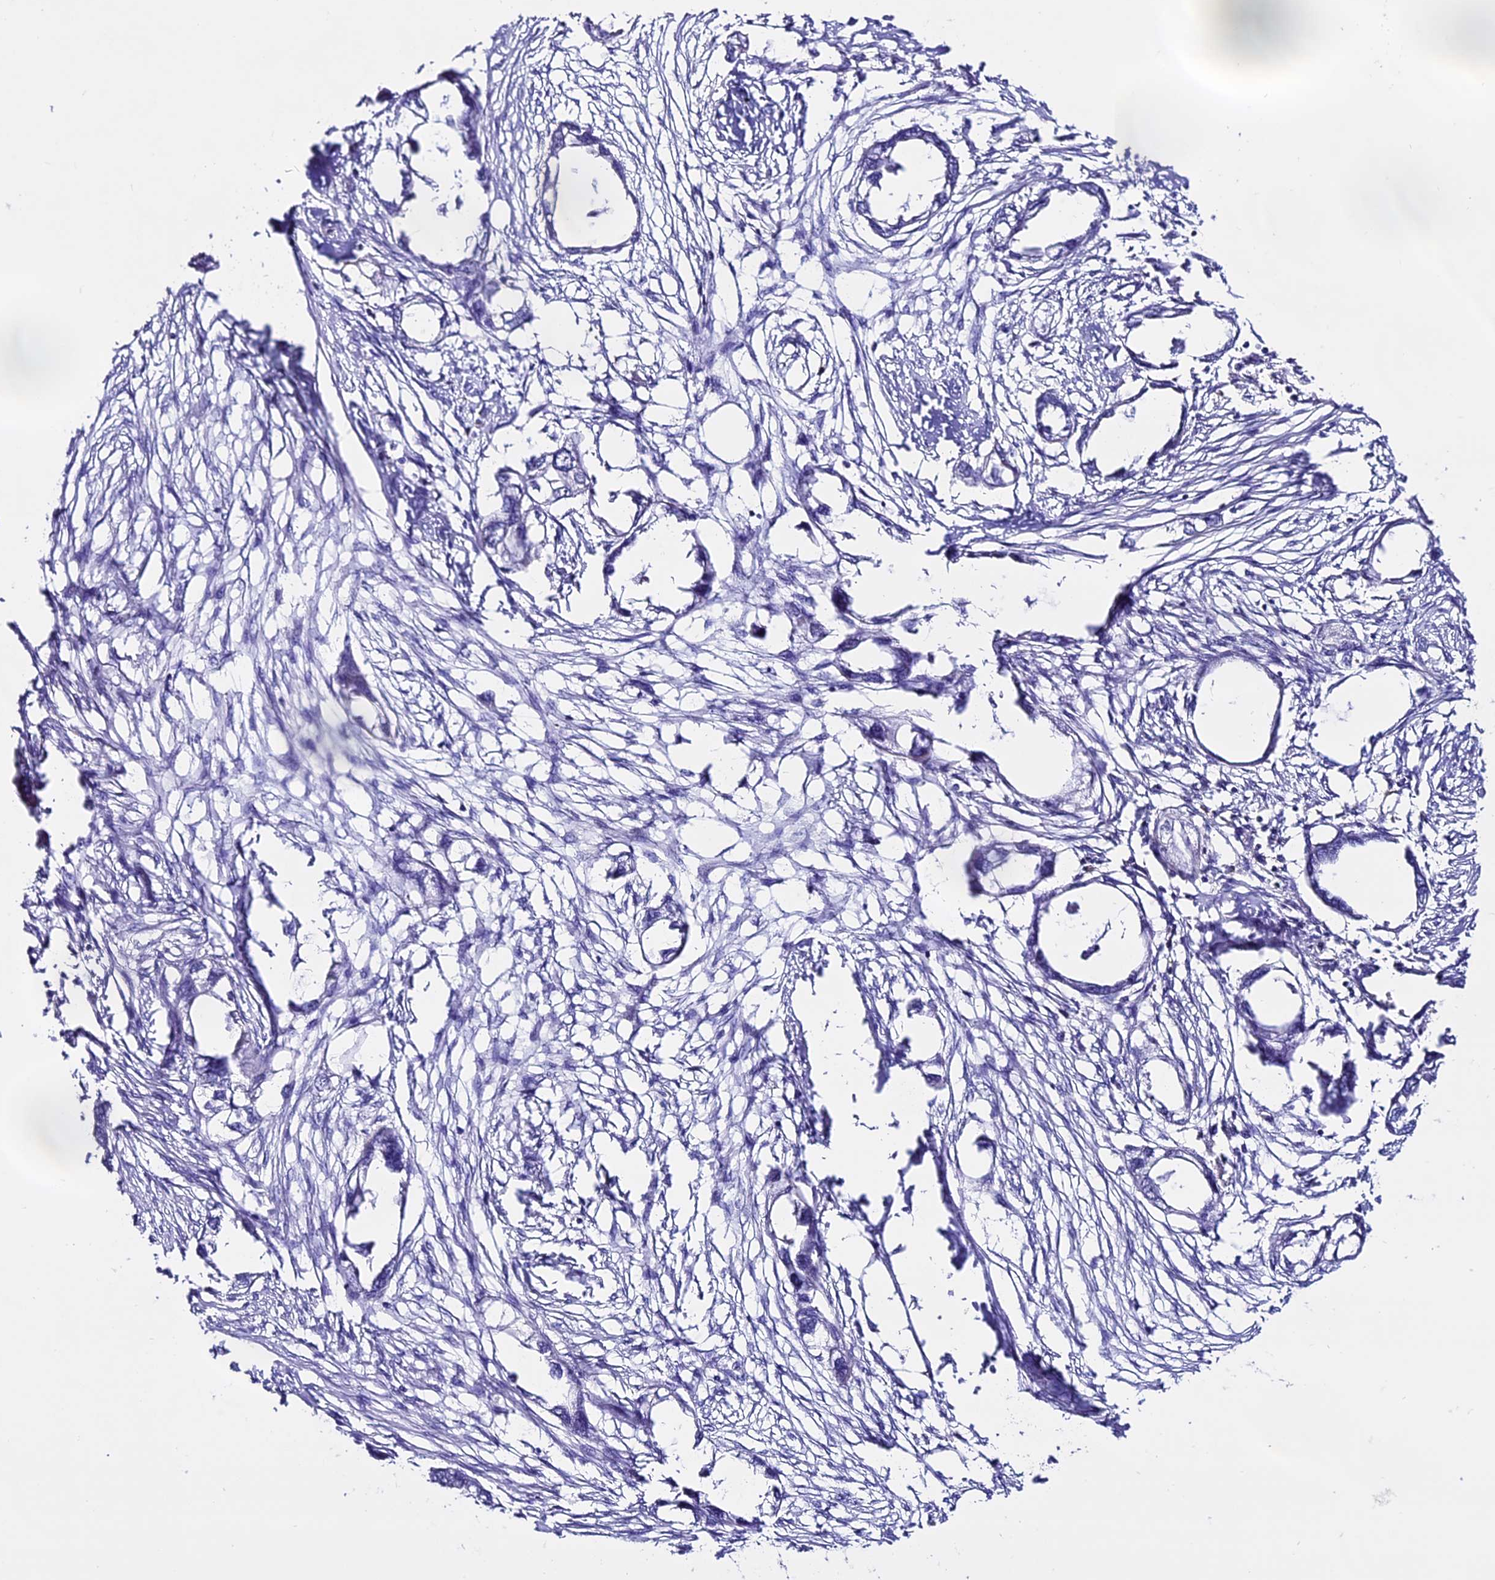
{"staining": {"intensity": "negative", "quantity": "none", "location": "none"}, "tissue": "endometrial cancer", "cell_type": "Tumor cells", "image_type": "cancer", "snomed": [{"axis": "morphology", "description": "Adenocarcinoma, NOS"}, {"axis": "morphology", "description": "Adenocarcinoma, metastatic, NOS"}, {"axis": "topography", "description": "Adipose tissue"}, {"axis": "topography", "description": "Endometrium"}], "caption": "A photomicrograph of endometrial adenocarcinoma stained for a protein displays no brown staining in tumor cells.", "gene": "NOD2", "patient": {"sex": "female", "age": 67}}